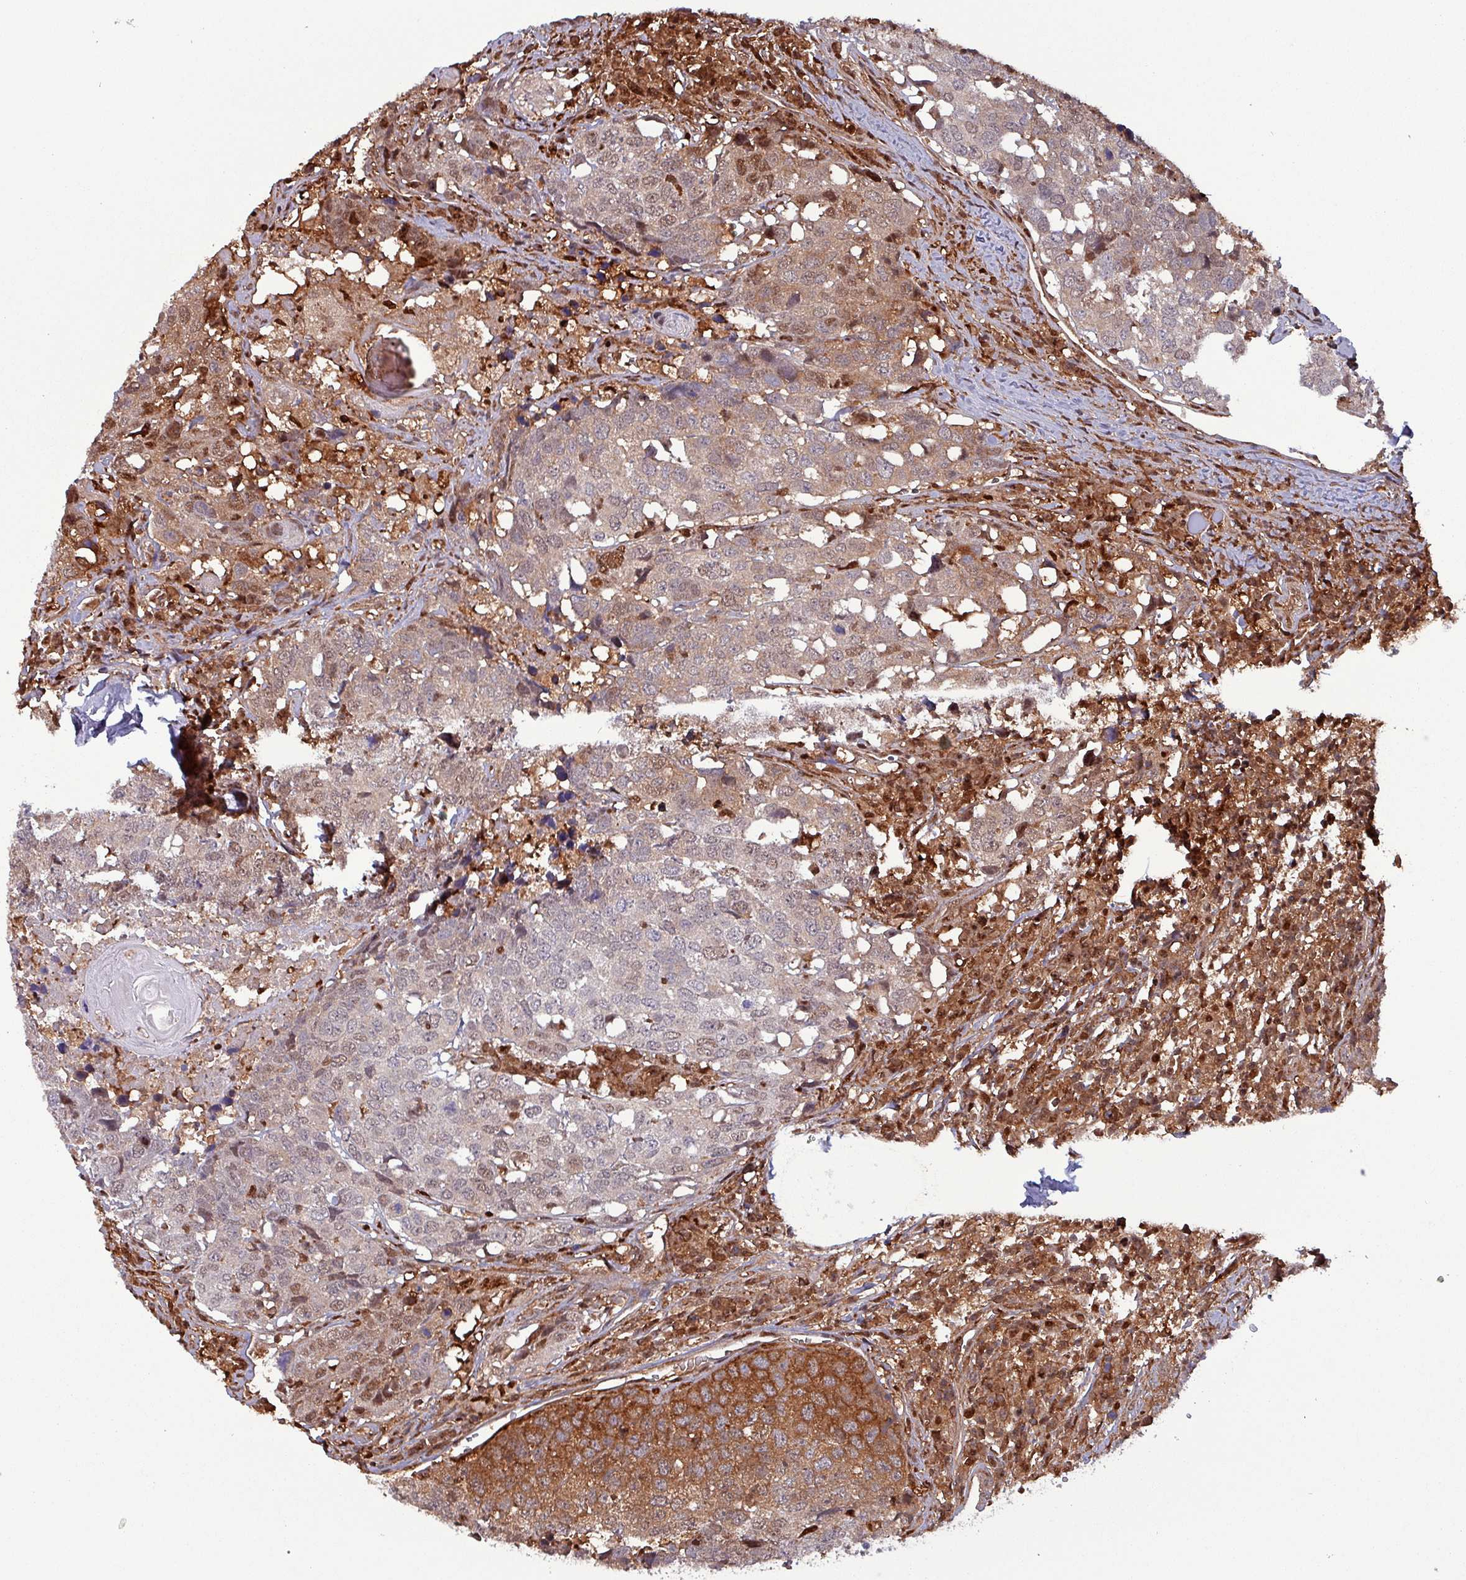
{"staining": {"intensity": "moderate", "quantity": "25%-75%", "location": "cytoplasmic/membranous,nuclear"}, "tissue": "head and neck cancer", "cell_type": "Tumor cells", "image_type": "cancer", "snomed": [{"axis": "morphology", "description": "Normal tissue, NOS"}, {"axis": "morphology", "description": "Squamous cell carcinoma, NOS"}, {"axis": "topography", "description": "Skeletal muscle"}, {"axis": "topography", "description": "Vascular tissue"}, {"axis": "topography", "description": "Peripheral nerve tissue"}, {"axis": "topography", "description": "Head-Neck"}], "caption": "Protein expression analysis of human squamous cell carcinoma (head and neck) reveals moderate cytoplasmic/membranous and nuclear expression in approximately 25%-75% of tumor cells.", "gene": "PSMB8", "patient": {"sex": "male", "age": 66}}